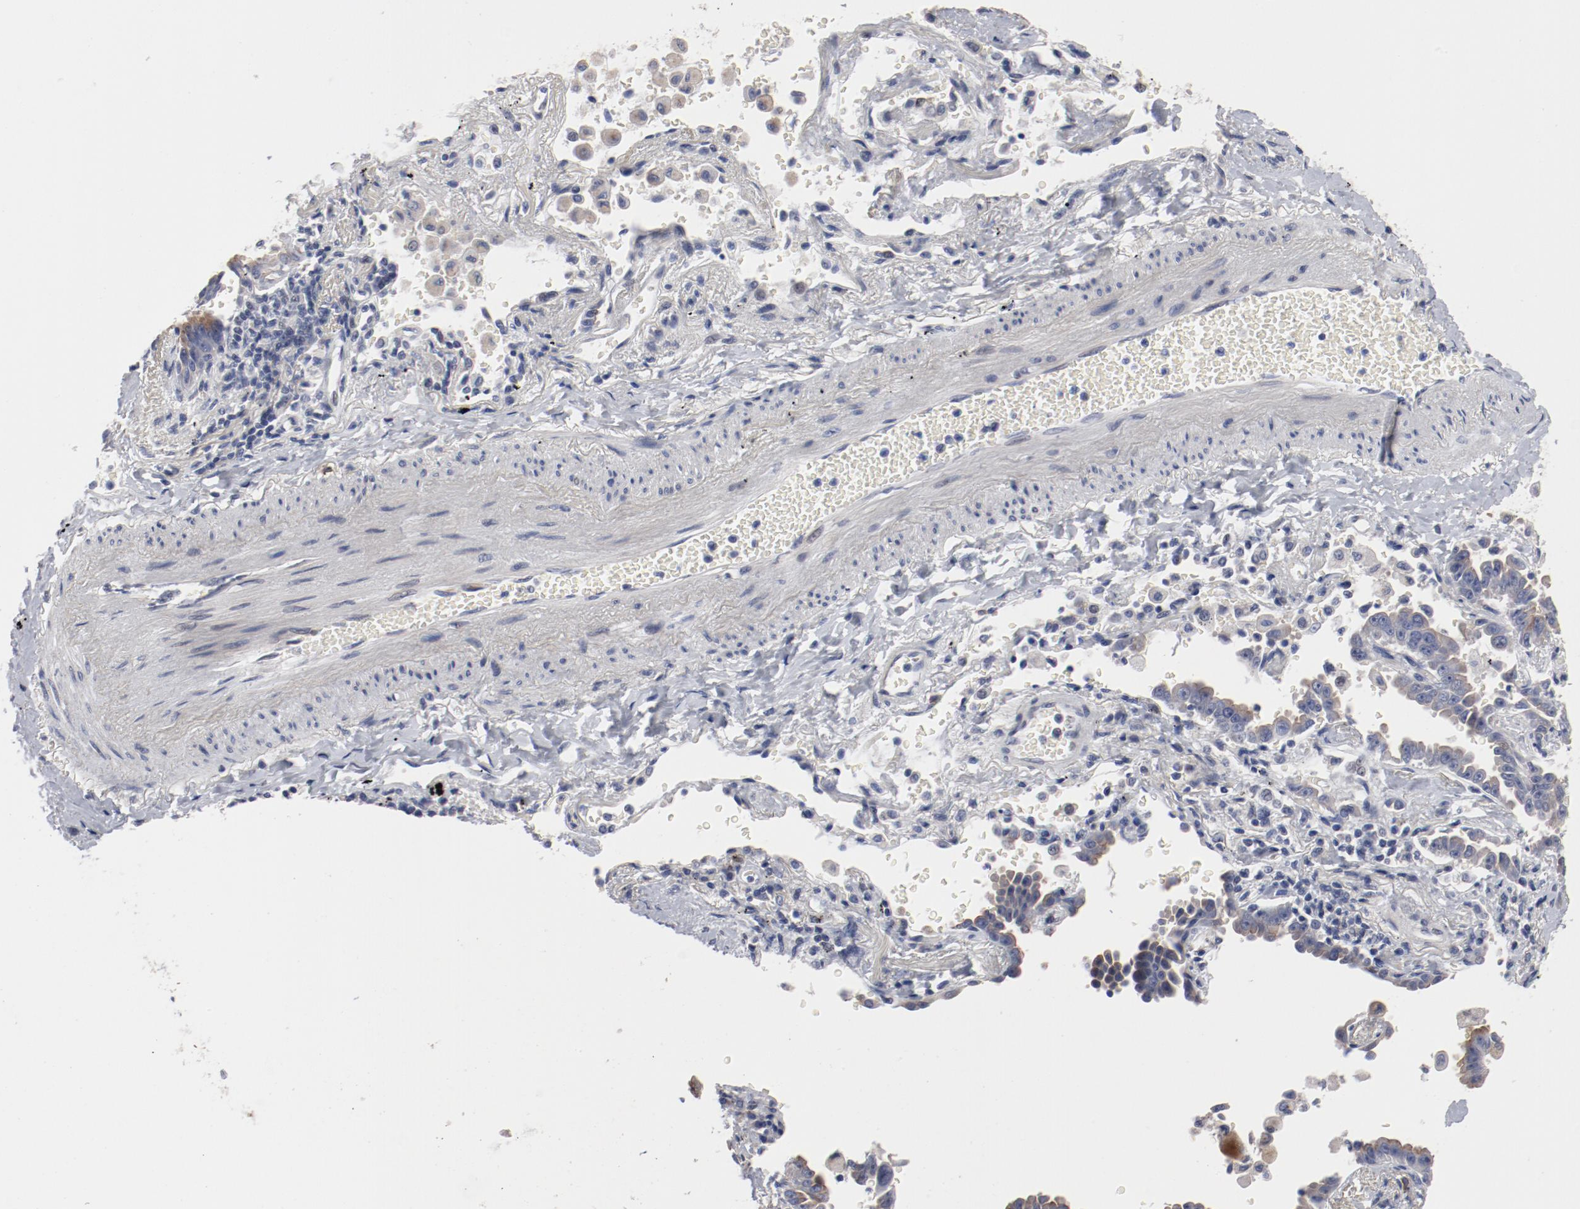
{"staining": {"intensity": "moderate", "quantity": "25%-75%", "location": "cytoplasmic/membranous"}, "tissue": "lung cancer", "cell_type": "Tumor cells", "image_type": "cancer", "snomed": [{"axis": "morphology", "description": "Adenocarcinoma, NOS"}, {"axis": "topography", "description": "Lung"}], "caption": "Lung cancer (adenocarcinoma) stained for a protein demonstrates moderate cytoplasmic/membranous positivity in tumor cells.", "gene": "GPR143", "patient": {"sex": "female", "age": 64}}